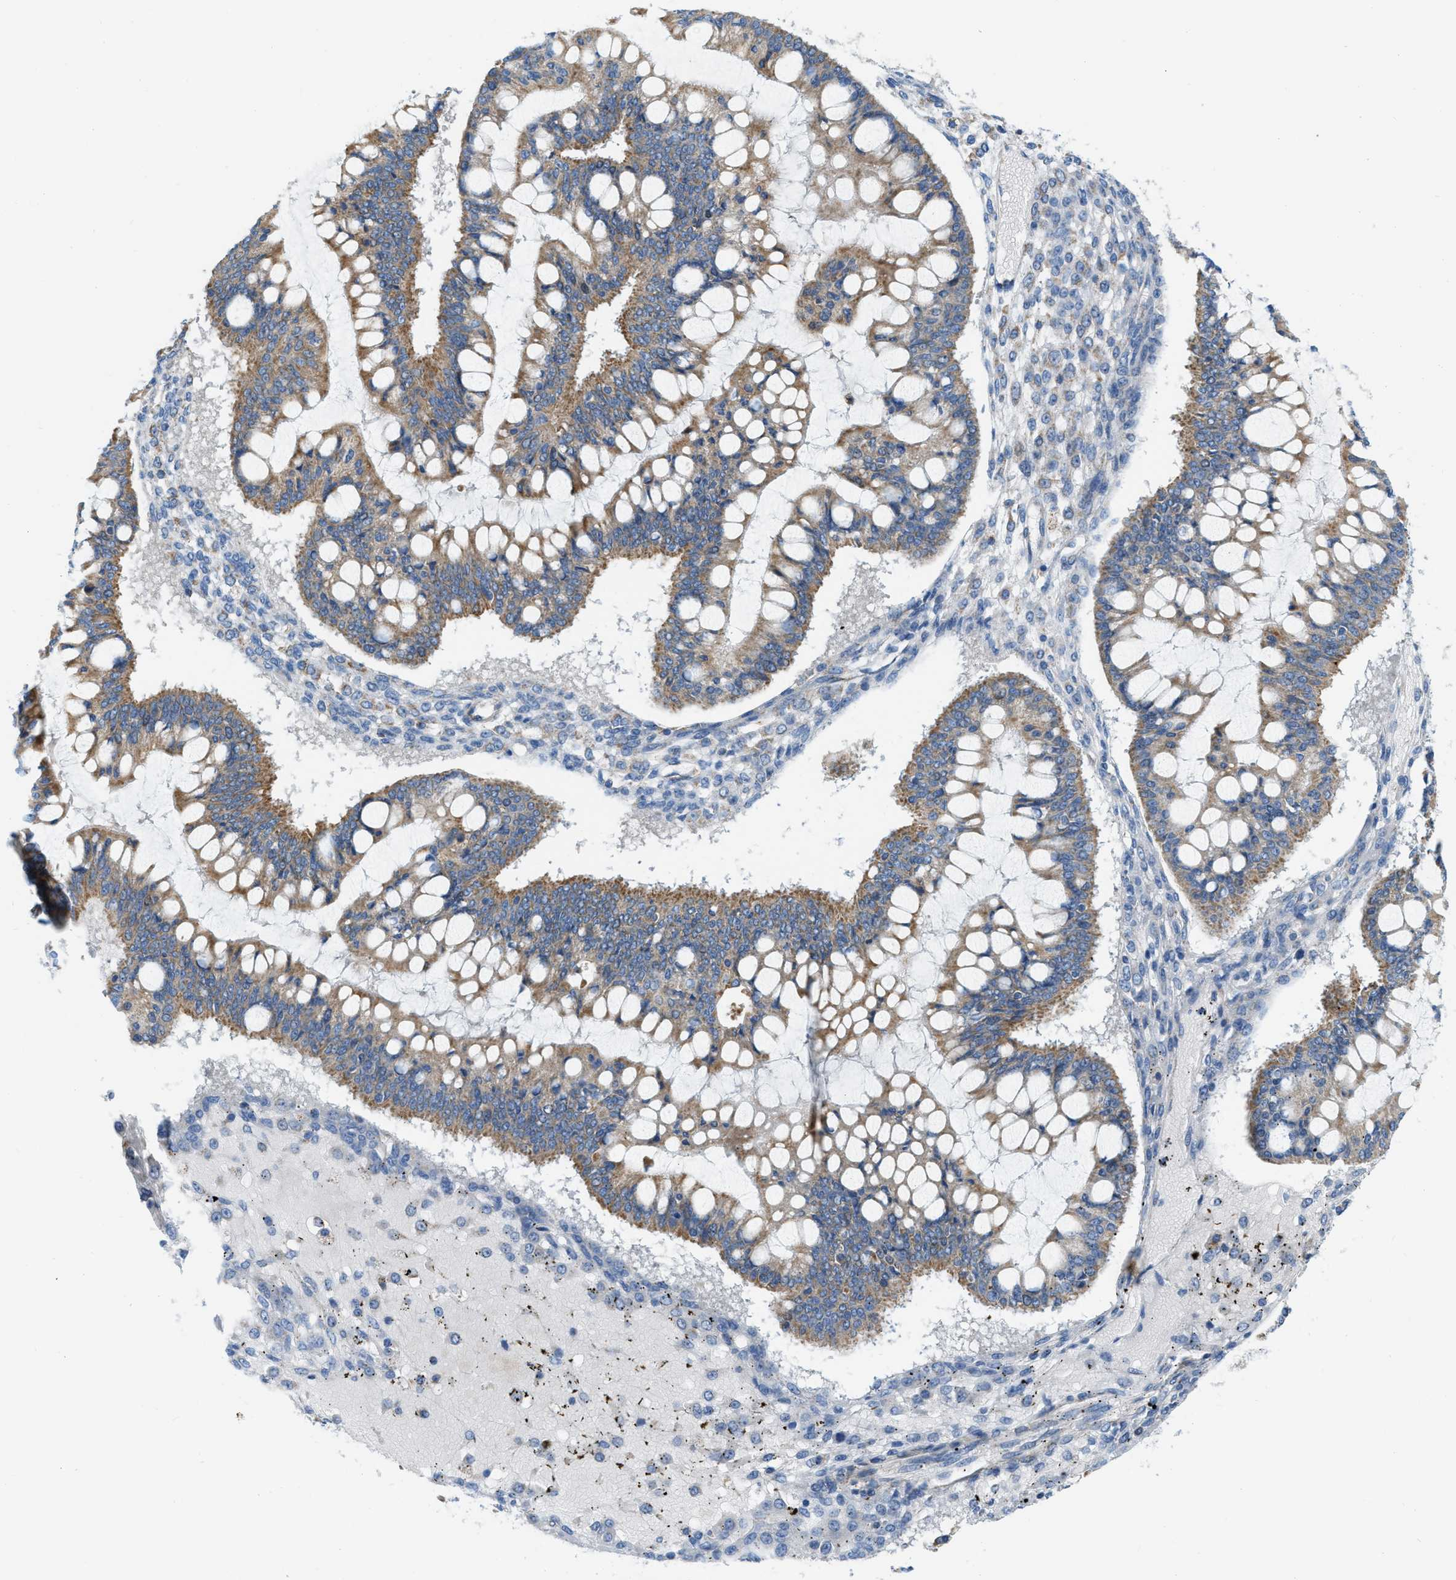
{"staining": {"intensity": "moderate", "quantity": ">75%", "location": "cytoplasmic/membranous"}, "tissue": "ovarian cancer", "cell_type": "Tumor cells", "image_type": "cancer", "snomed": [{"axis": "morphology", "description": "Cystadenocarcinoma, mucinous, NOS"}, {"axis": "topography", "description": "Ovary"}], "caption": "The photomicrograph demonstrates a brown stain indicating the presence of a protein in the cytoplasmic/membranous of tumor cells in ovarian mucinous cystadenocarcinoma. The staining was performed using DAB (3,3'-diaminobenzidine) to visualize the protein expression in brown, while the nuclei were stained in blue with hematoxylin (Magnification: 20x).", "gene": "JADE1", "patient": {"sex": "female", "age": 73}}